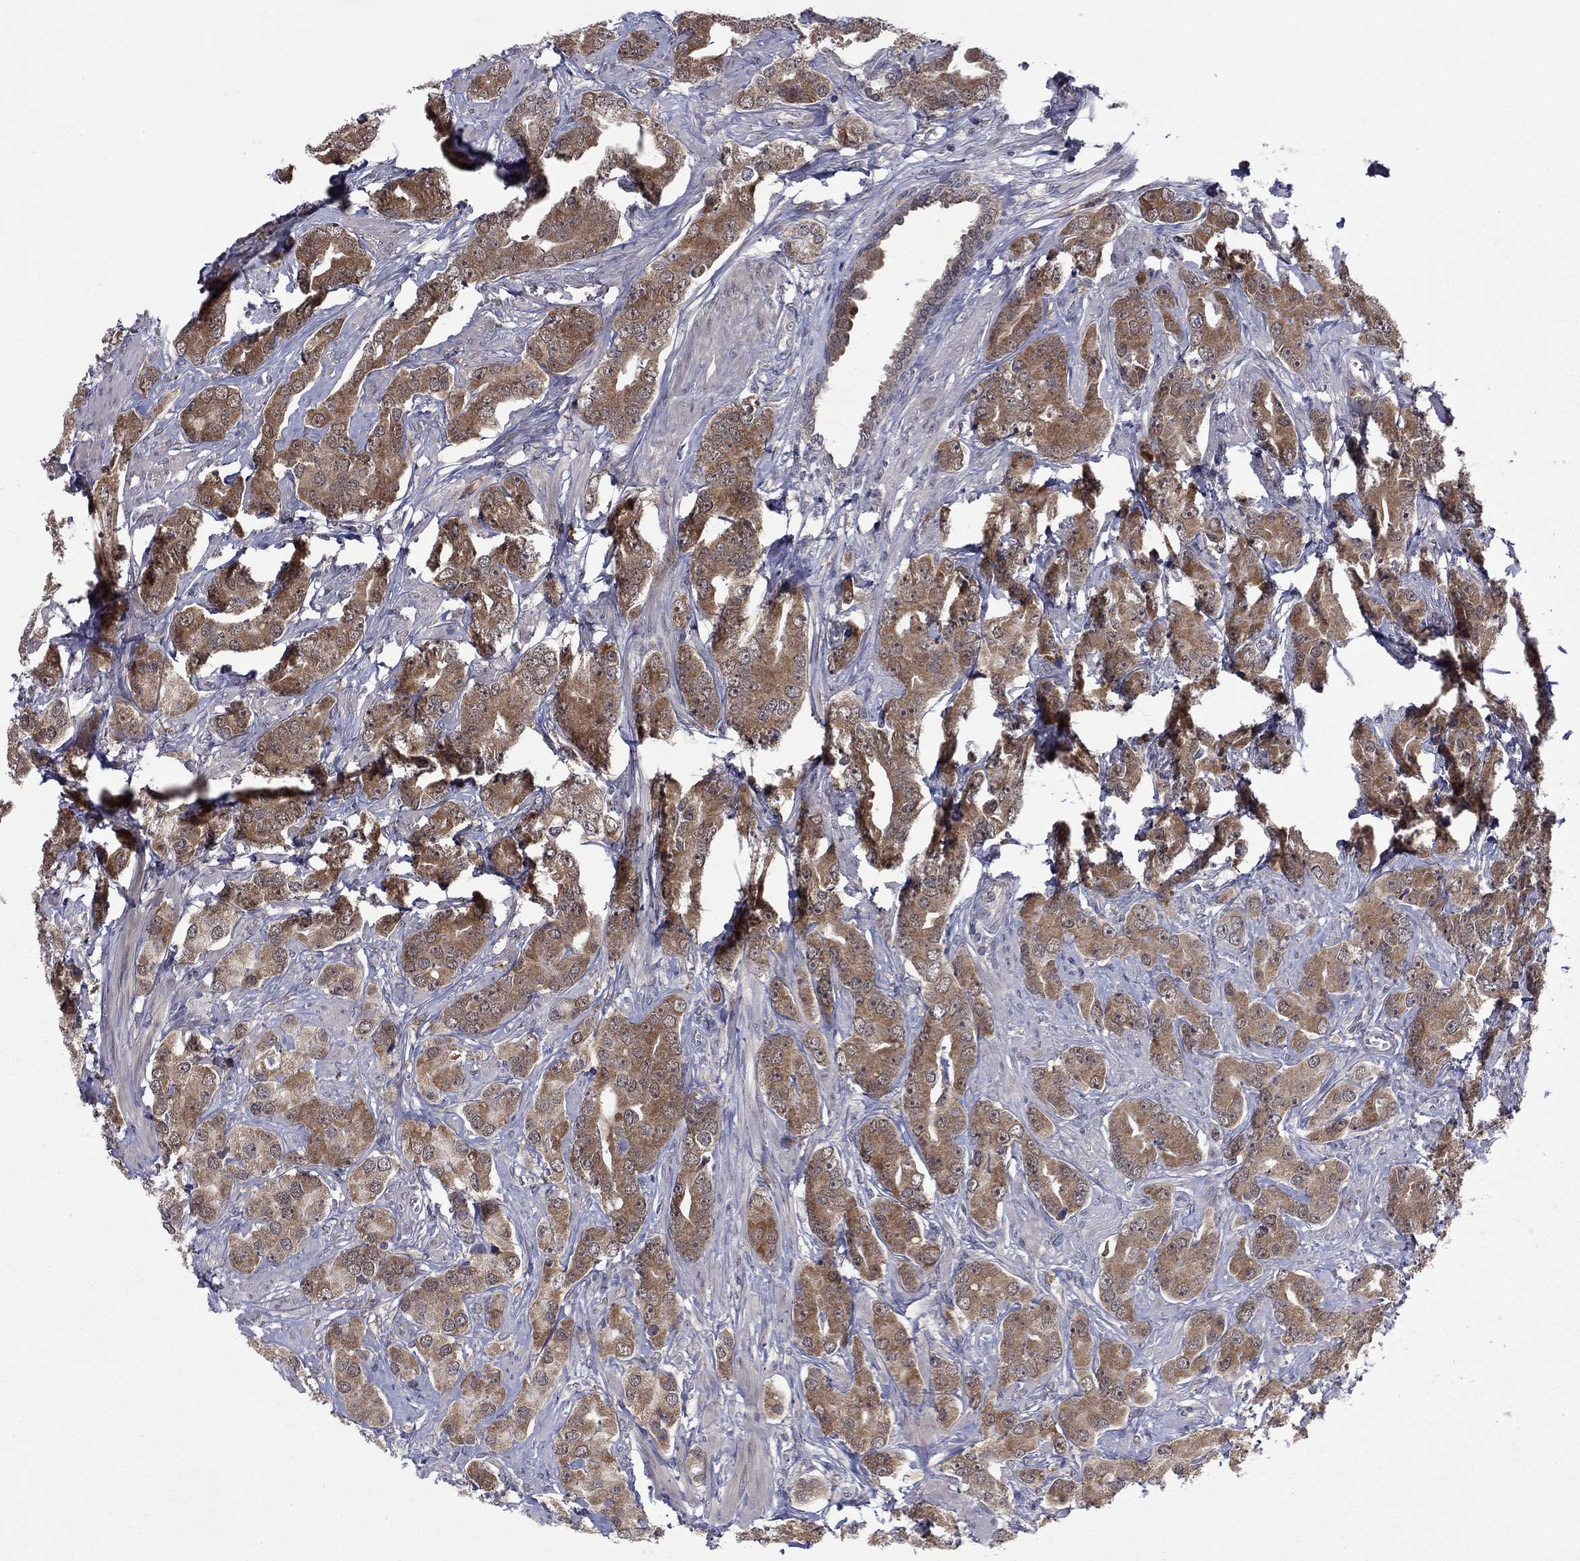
{"staining": {"intensity": "moderate", "quantity": ">75%", "location": "cytoplasmic/membranous"}, "tissue": "prostate cancer", "cell_type": "Tumor cells", "image_type": "cancer", "snomed": [{"axis": "morphology", "description": "Adenocarcinoma, NOS"}, {"axis": "topography", "description": "Prostate"}], "caption": "Protein analysis of prostate cancer tissue shows moderate cytoplasmic/membranous expression in about >75% of tumor cells.", "gene": "GRHPR", "patient": {"sex": "male", "age": 67}}